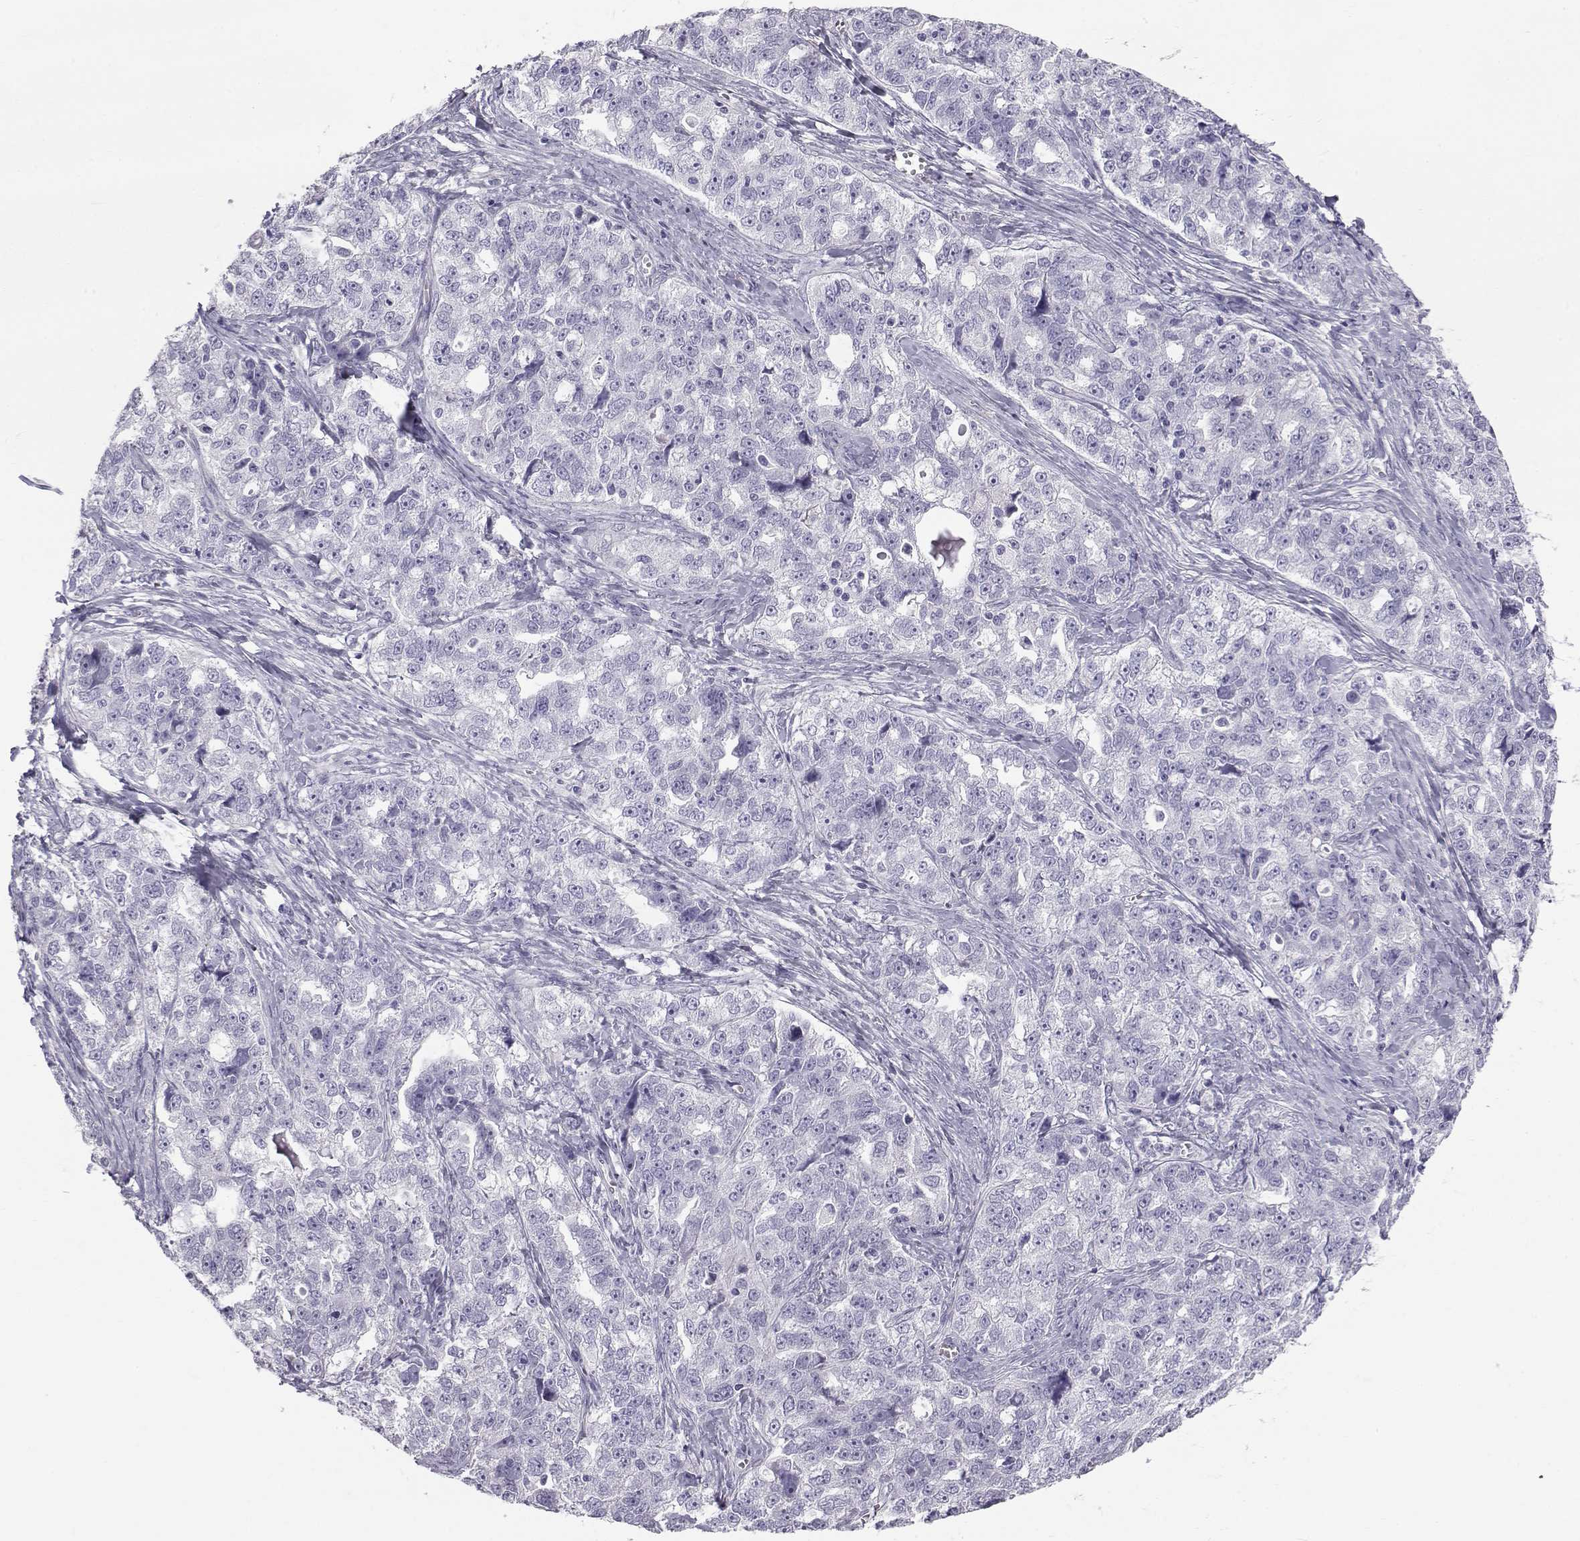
{"staining": {"intensity": "negative", "quantity": "none", "location": "none"}, "tissue": "ovarian cancer", "cell_type": "Tumor cells", "image_type": "cancer", "snomed": [{"axis": "morphology", "description": "Cystadenocarcinoma, serous, NOS"}, {"axis": "topography", "description": "Ovary"}], "caption": "DAB immunohistochemical staining of ovarian cancer displays no significant positivity in tumor cells.", "gene": "RNASE12", "patient": {"sex": "female", "age": 51}}